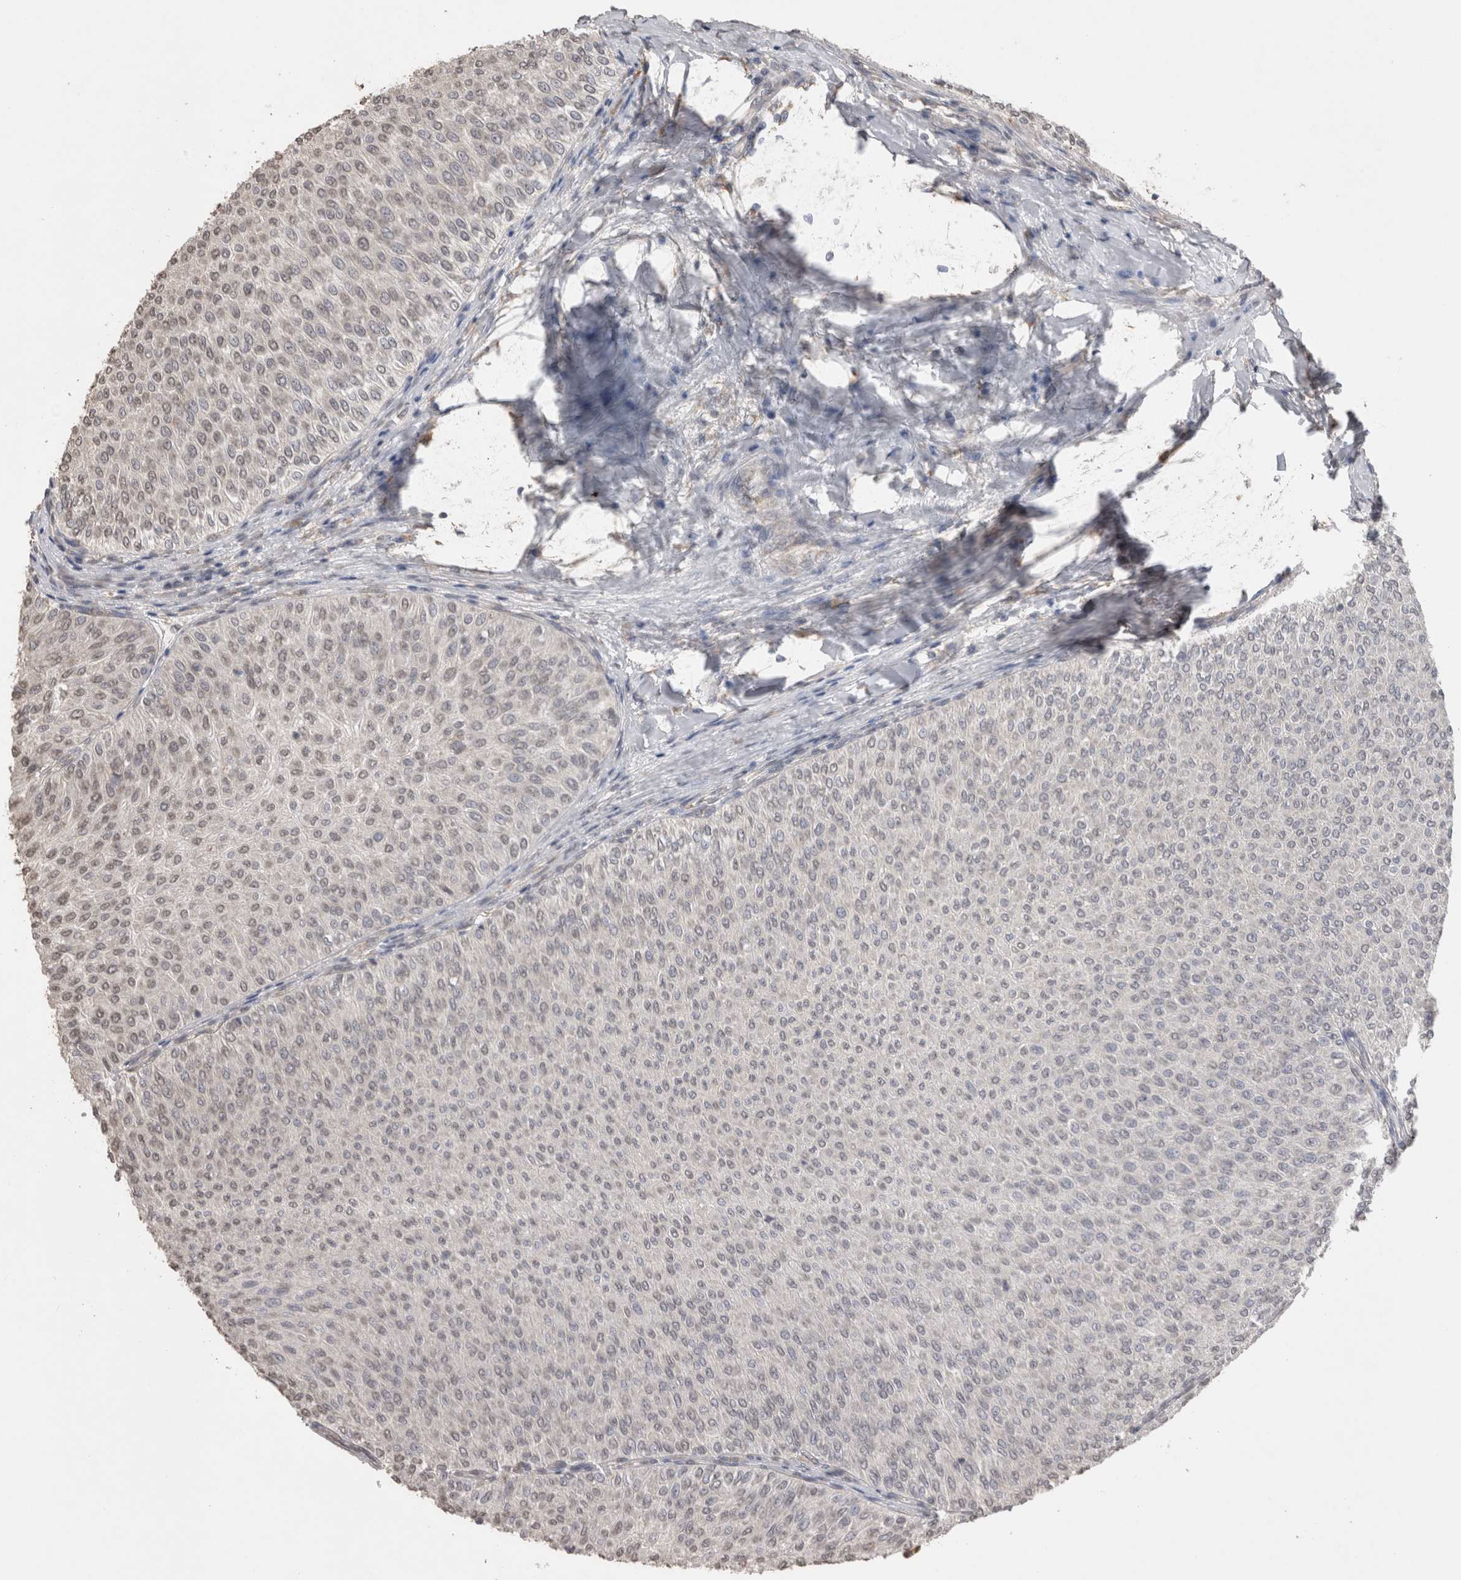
{"staining": {"intensity": "weak", "quantity": "<25%", "location": "nuclear"}, "tissue": "urothelial cancer", "cell_type": "Tumor cells", "image_type": "cancer", "snomed": [{"axis": "morphology", "description": "Urothelial carcinoma, Low grade"}, {"axis": "topography", "description": "Urinary bladder"}], "caption": "This is an immunohistochemistry (IHC) photomicrograph of human urothelial cancer. There is no expression in tumor cells.", "gene": "NOMO1", "patient": {"sex": "male", "age": 78}}